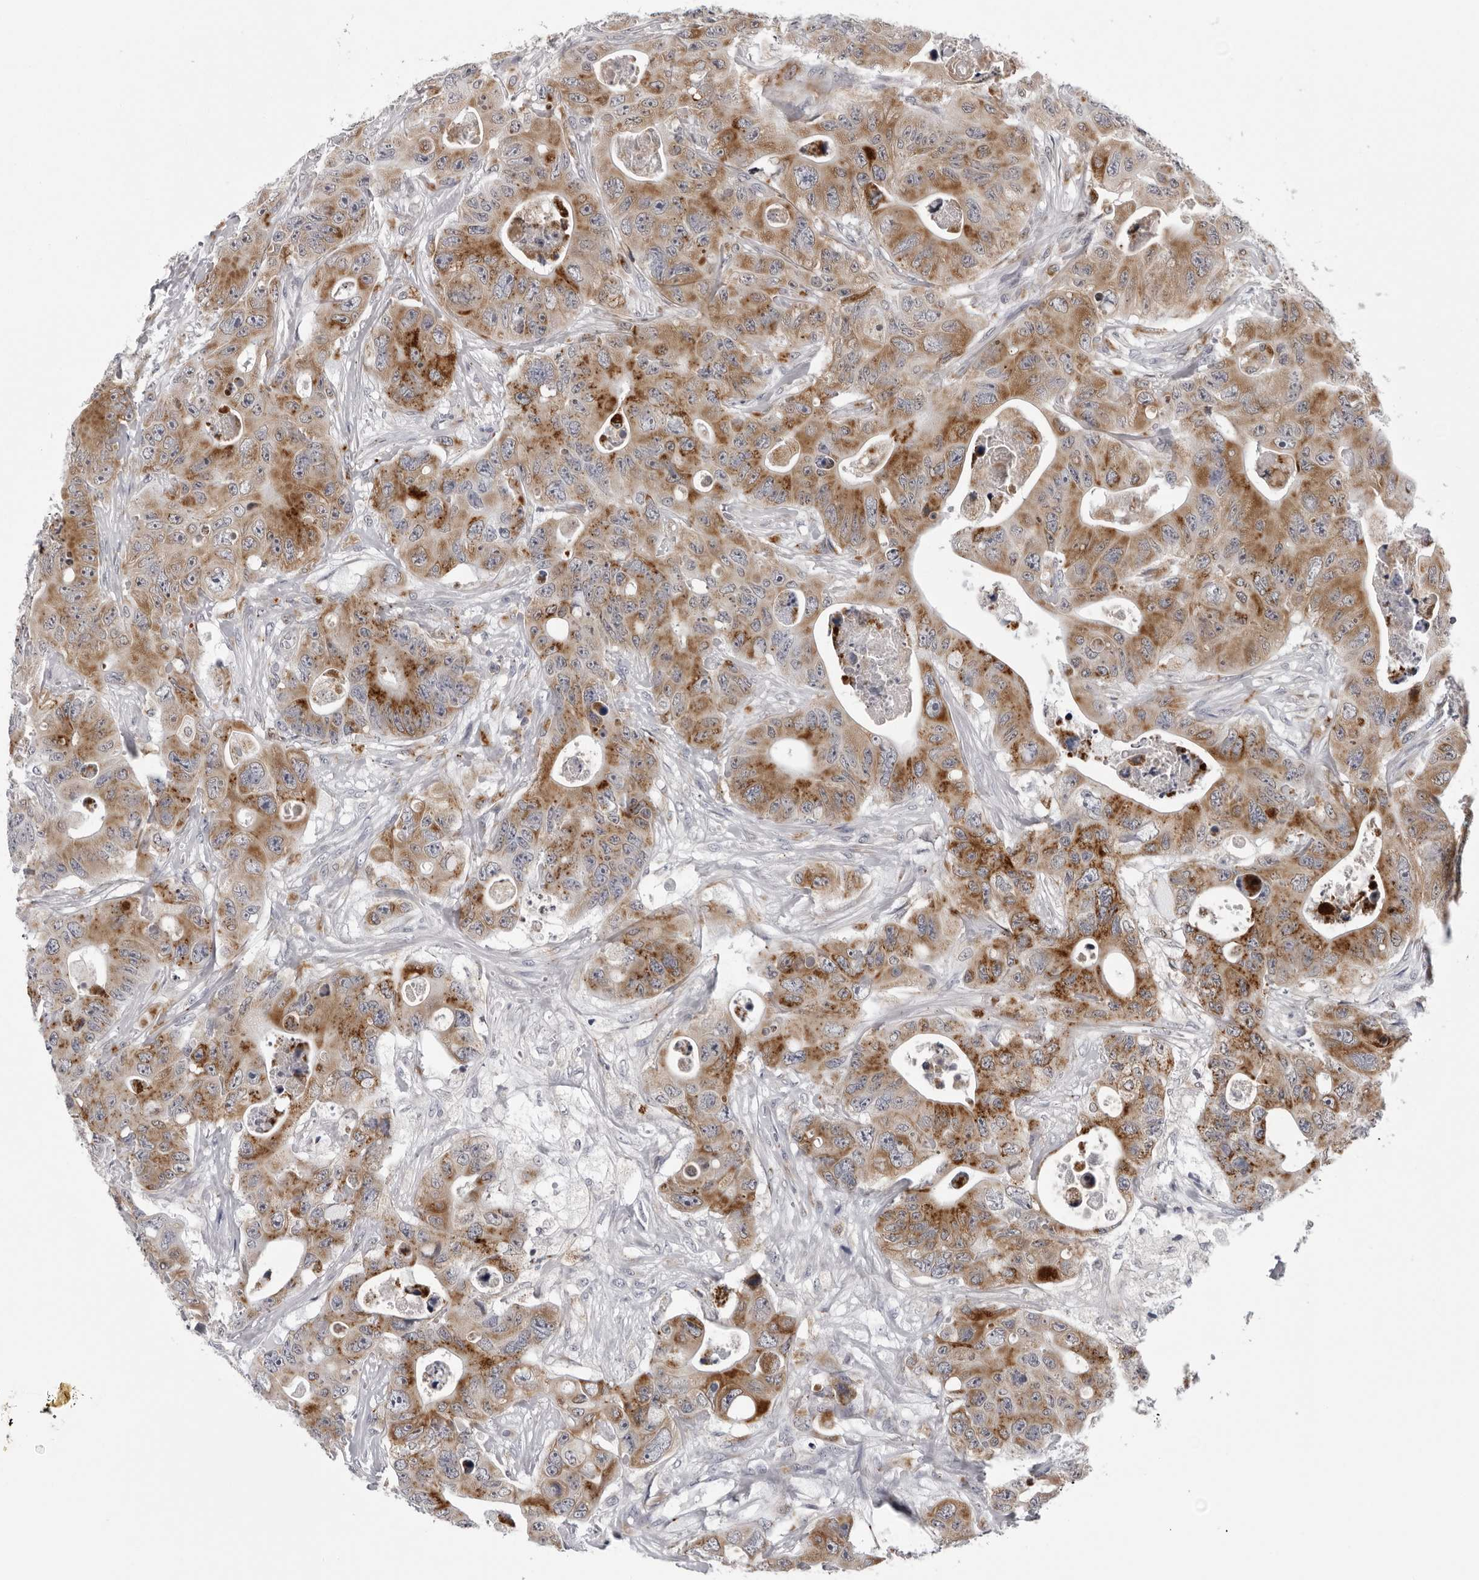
{"staining": {"intensity": "strong", "quantity": "25%-75%", "location": "cytoplasmic/membranous"}, "tissue": "colorectal cancer", "cell_type": "Tumor cells", "image_type": "cancer", "snomed": [{"axis": "morphology", "description": "Adenocarcinoma, NOS"}, {"axis": "topography", "description": "Colon"}], "caption": "About 25%-75% of tumor cells in human adenocarcinoma (colorectal) display strong cytoplasmic/membranous protein staining as visualized by brown immunohistochemical staining.", "gene": "CPT2", "patient": {"sex": "female", "age": 46}}